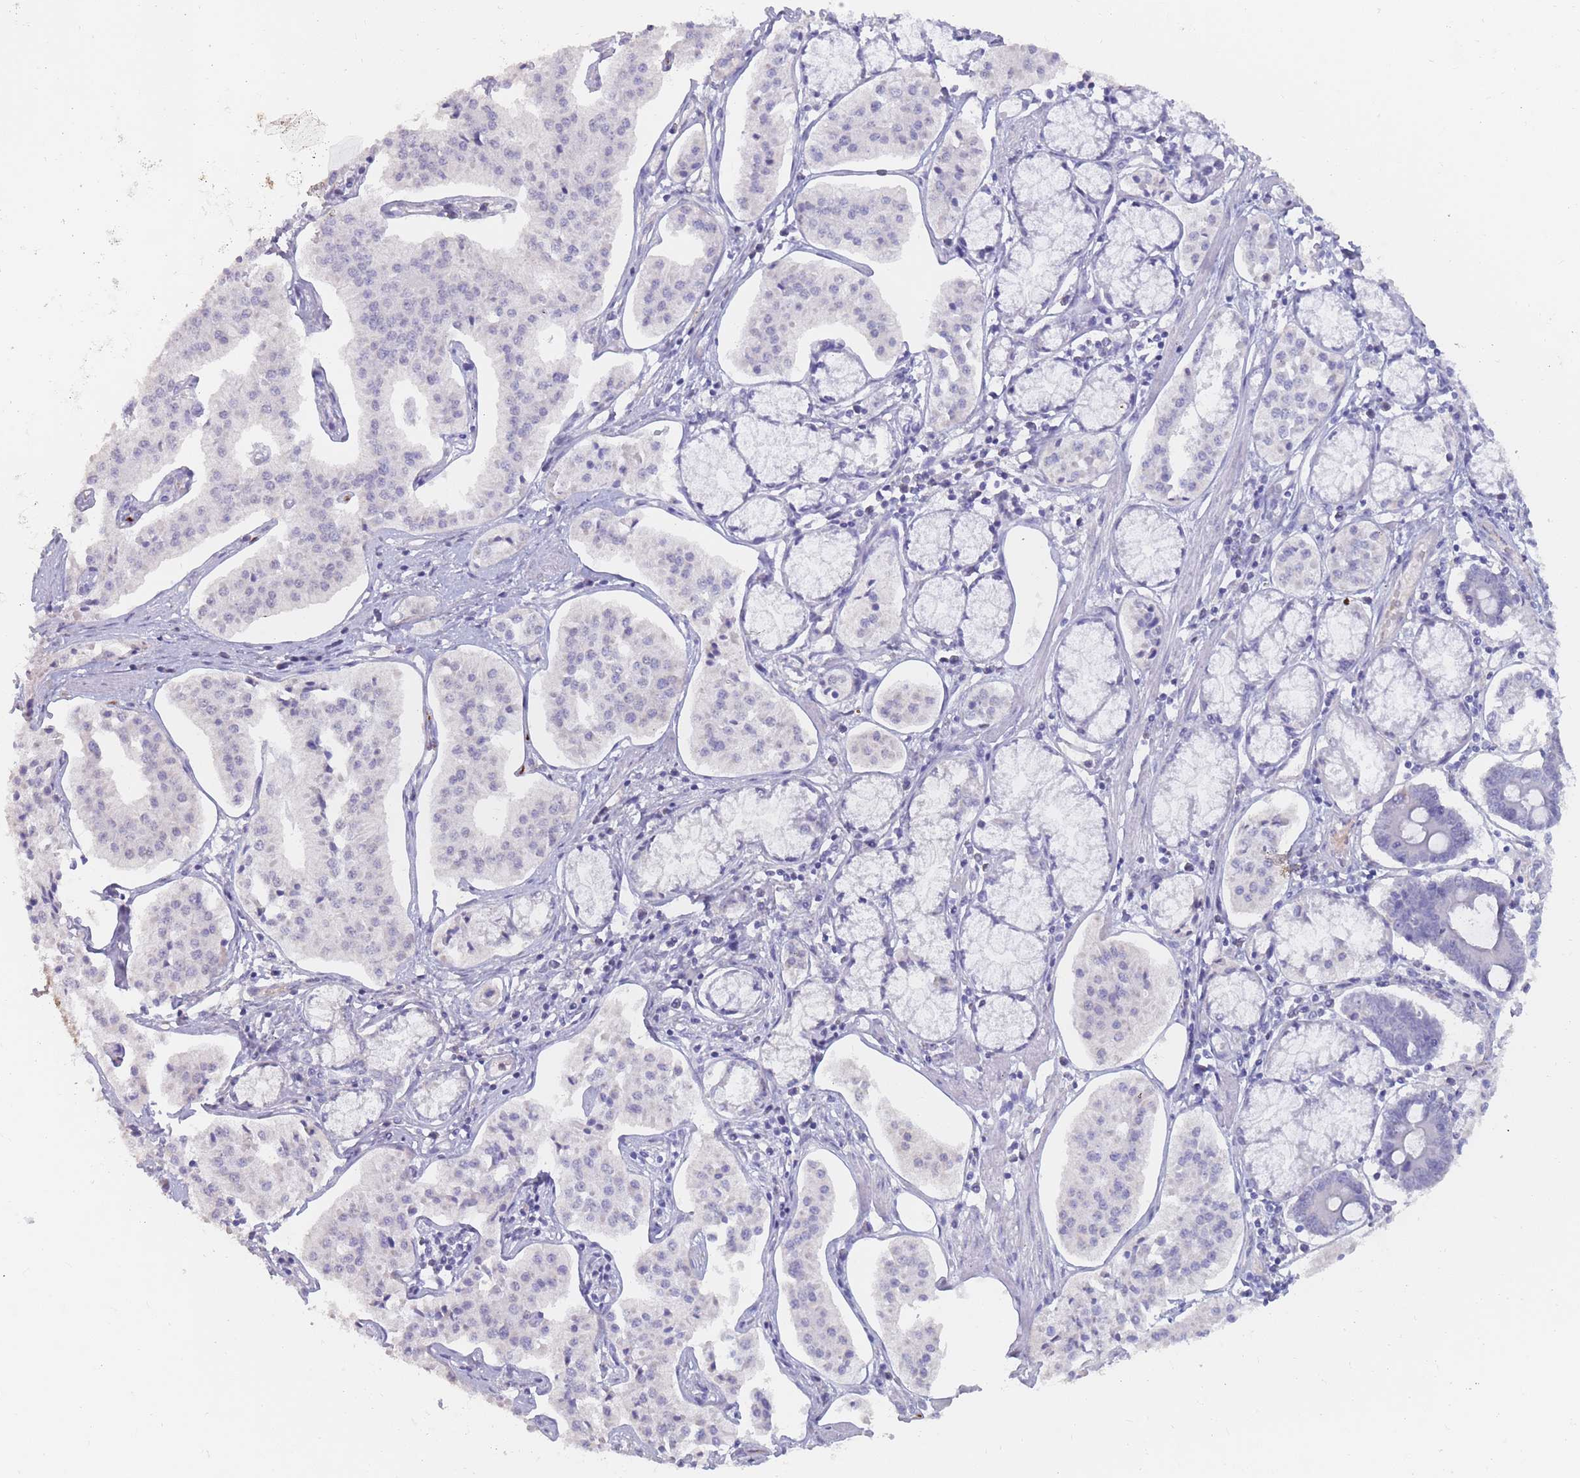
{"staining": {"intensity": "negative", "quantity": "none", "location": "none"}, "tissue": "pancreatic cancer", "cell_type": "Tumor cells", "image_type": "cancer", "snomed": [{"axis": "morphology", "description": "Adenocarcinoma, NOS"}, {"axis": "topography", "description": "Pancreas"}], "caption": "High power microscopy photomicrograph of an IHC image of pancreatic cancer (adenocarcinoma), revealing no significant staining in tumor cells. The staining is performed using DAB (3,3'-diaminobenzidine) brown chromogen with nuclei counter-stained in using hematoxylin.", "gene": "PRG4", "patient": {"sex": "female", "age": 50}}